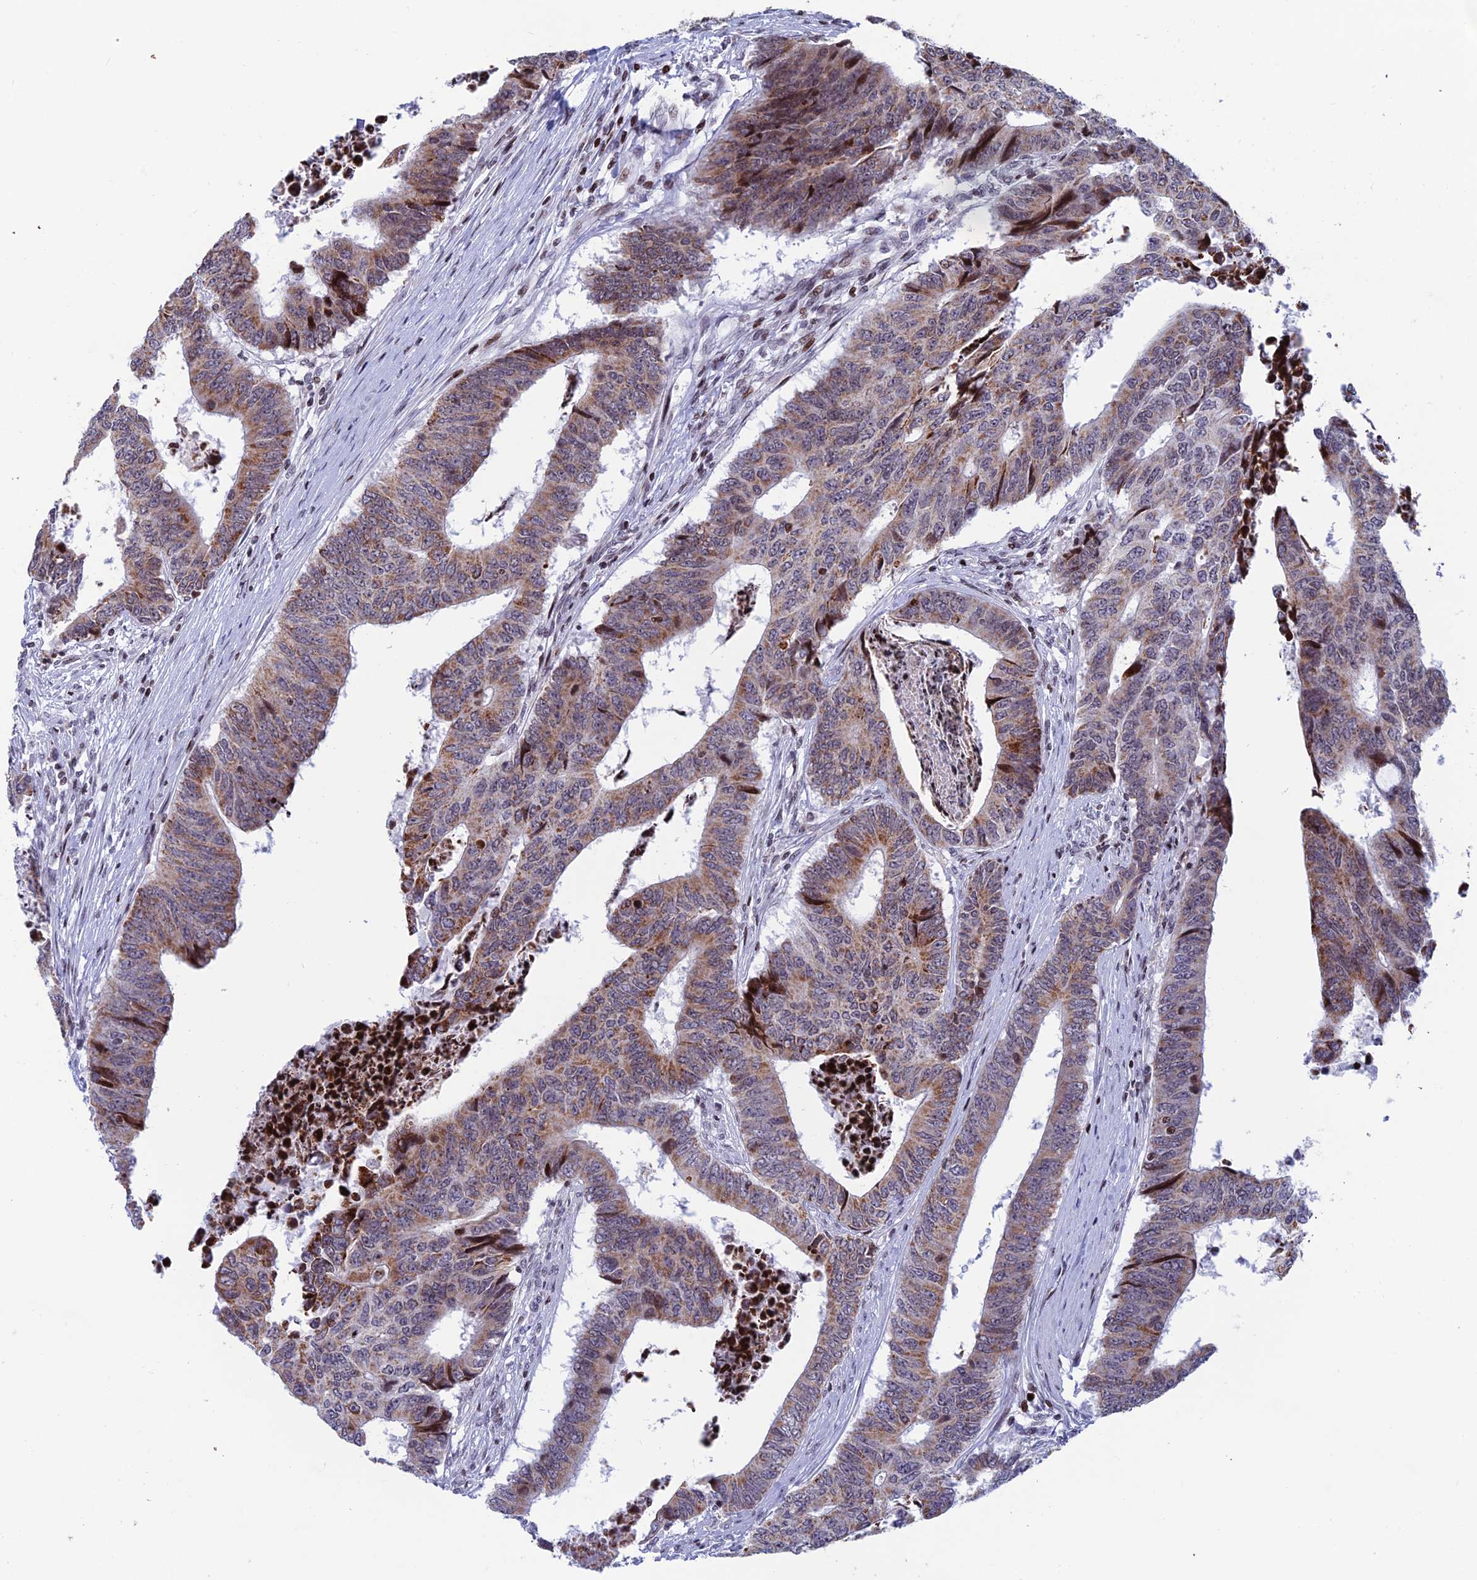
{"staining": {"intensity": "moderate", "quantity": ">75%", "location": "cytoplasmic/membranous"}, "tissue": "colorectal cancer", "cell_type": "Tumor cells", "image_type": "cancer", "snomed": [{"axis": "morphology", "description": "Adenocarcinoma, NOS"}, {"axis": "topography", "description": "Rectum"}], "caption": "Adenocarcinoma (colorectal) tissue demonstrates moderate cytoplasmic/membranous expression in about >75% of tumor cells, visualized by immunohistochemistry. The staining was performed using DAB, with brown indicating positive protein expression. Nuclei are stained blue with hematoxylin.", "gene": "AFF3", "patient": {"sex": "male", "age": 84}}